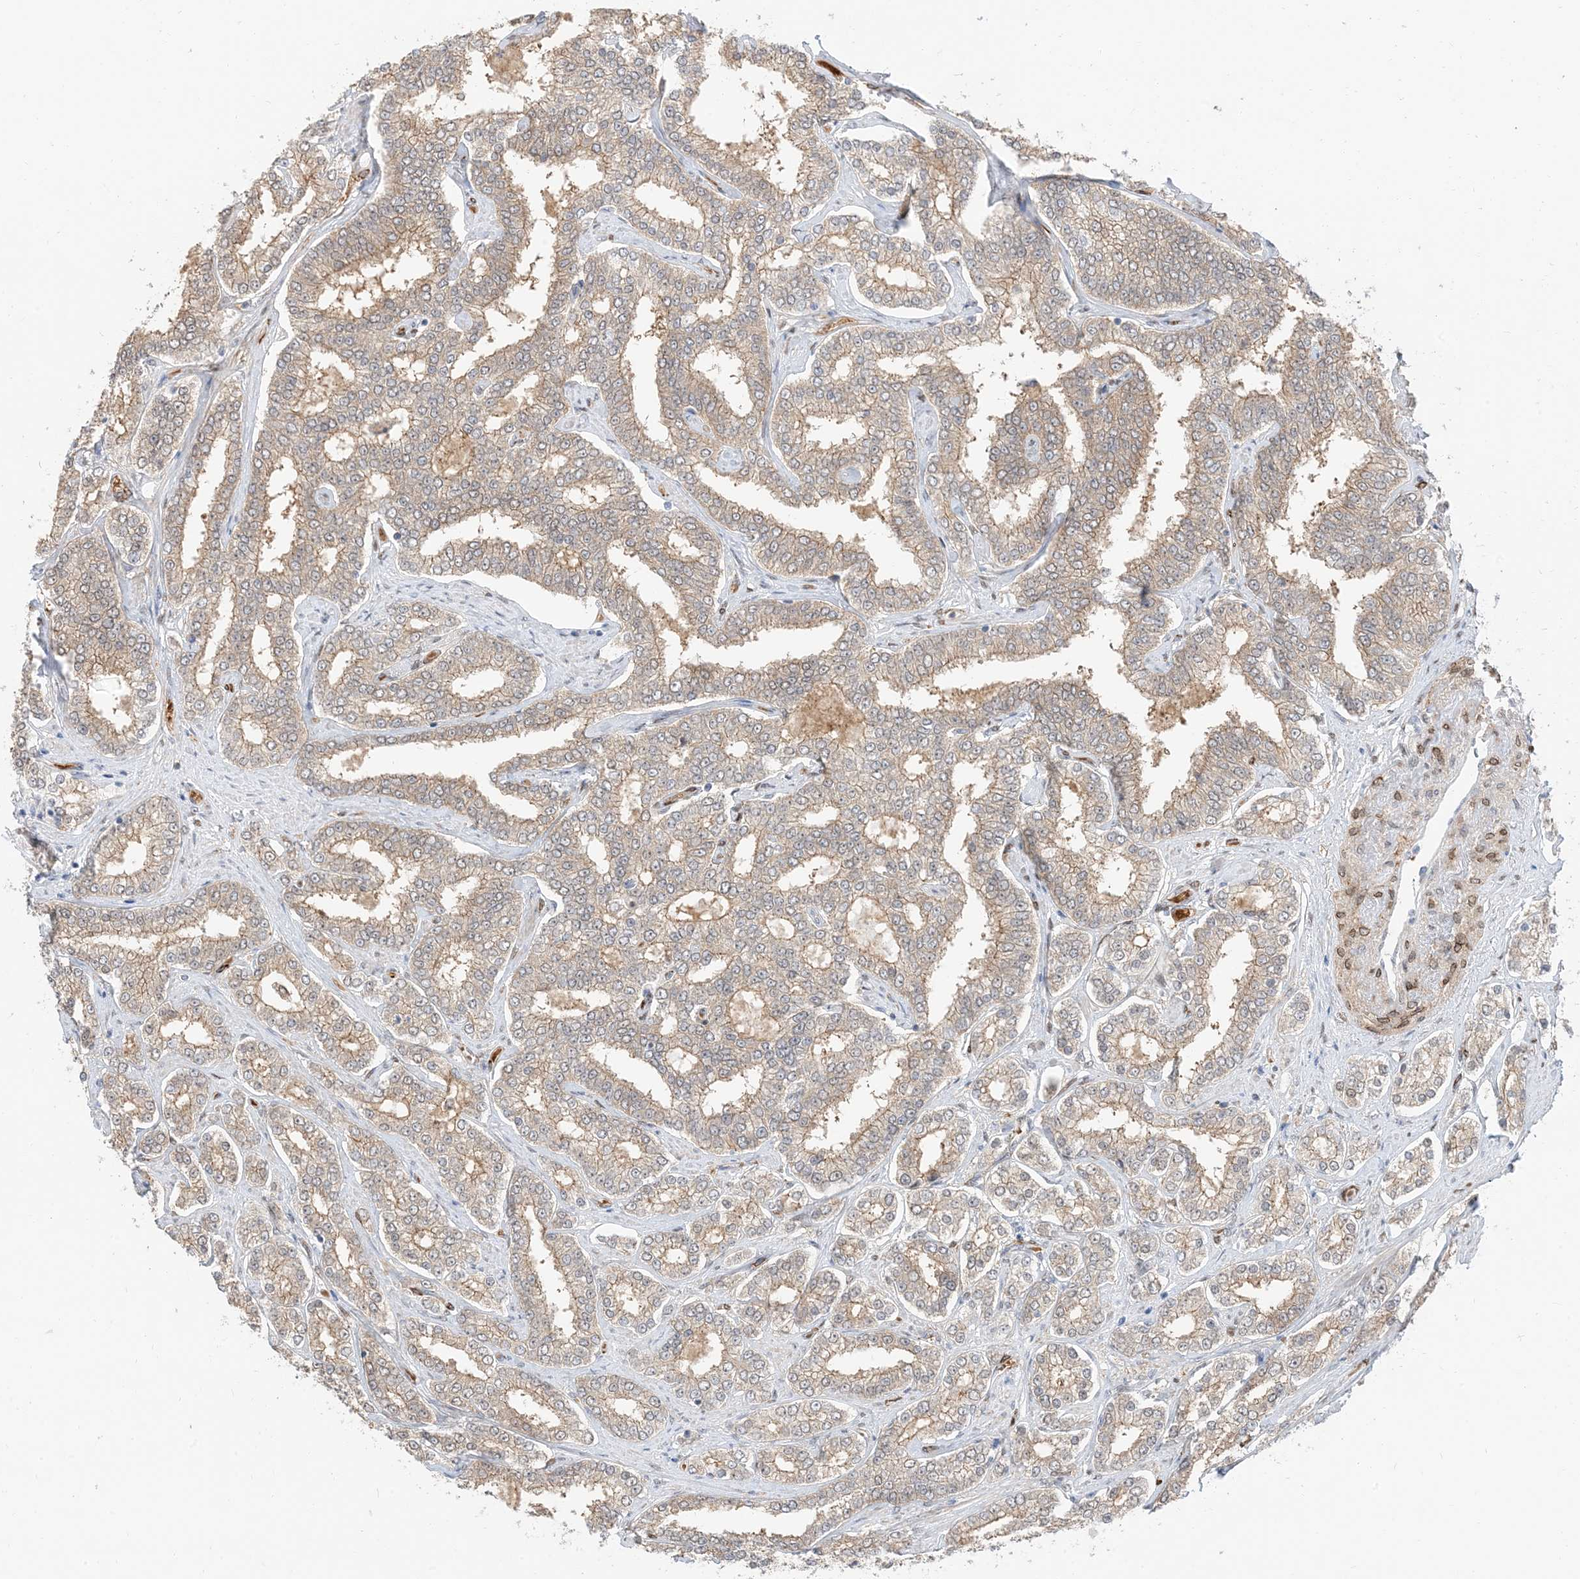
{"staining": {"intensity": "weak", "quantity": "25%-75%", "location": "cytoplasmic/membranous"}, "tissue": "prostate cancer", "cell_type": "Tumor cells", "image_type": "cancer", "snomed": [{"axis": "morphology", "description": "Normal tissue, NOS"}, {"axis": "morphology", "description": "Adenocarcinoma, High grade"}, {"axis": "topography", "description": "Prostate"}], "caption": "Immunohistochemistry of adenocarcinoma (high-grade) (prostate) shows low levels of weak cytoplasmic/membranous expression in about 25%-75% of tumor cells. The protein is stained brown, and the nuclei are stained in blue (DAB IHC with brightfield microscopy, high magnification).", "gene": "RIN1", "patient": {"sex": "male", "age": 83}}